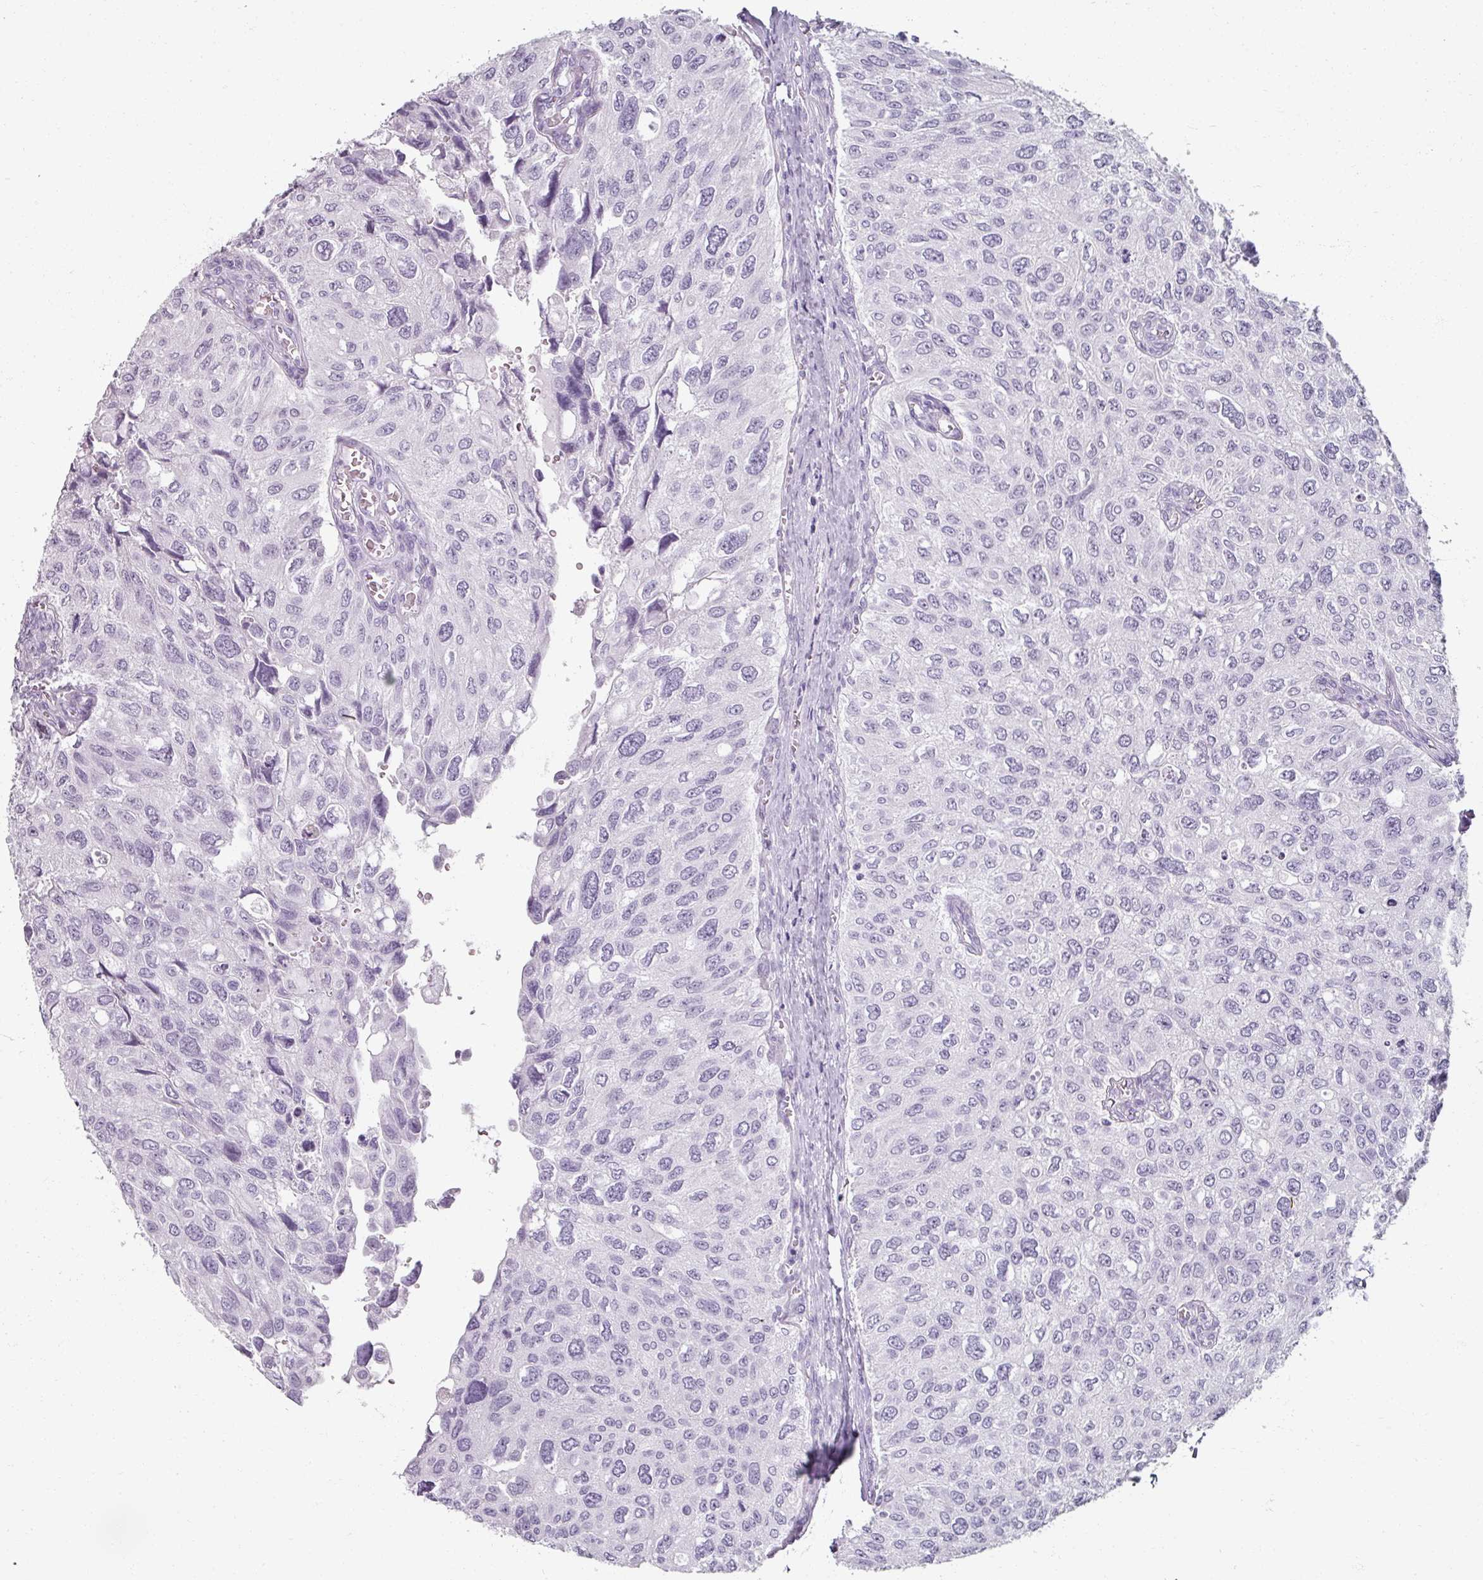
{"staining": {"intensity": "negative", "quantity": "none", "location": "none"}, "tissue": "urothelial cancer", "cell_type": "Tumor cells", "image_type": "cancer", "snomed": [{"axis": "morphology", "description": "Urothelial carcinoma, NOS"}, {"axis": "topography", "description": "Urinary bladder"}], "caption": "The photomicrograph reveals no staining of tumor cells in urothelial cancer. (Immunohistochemistry, brightfield microscopy, high magnification).", "gene": "REG3G", "patient": {"sex": "male", "age": 80}}